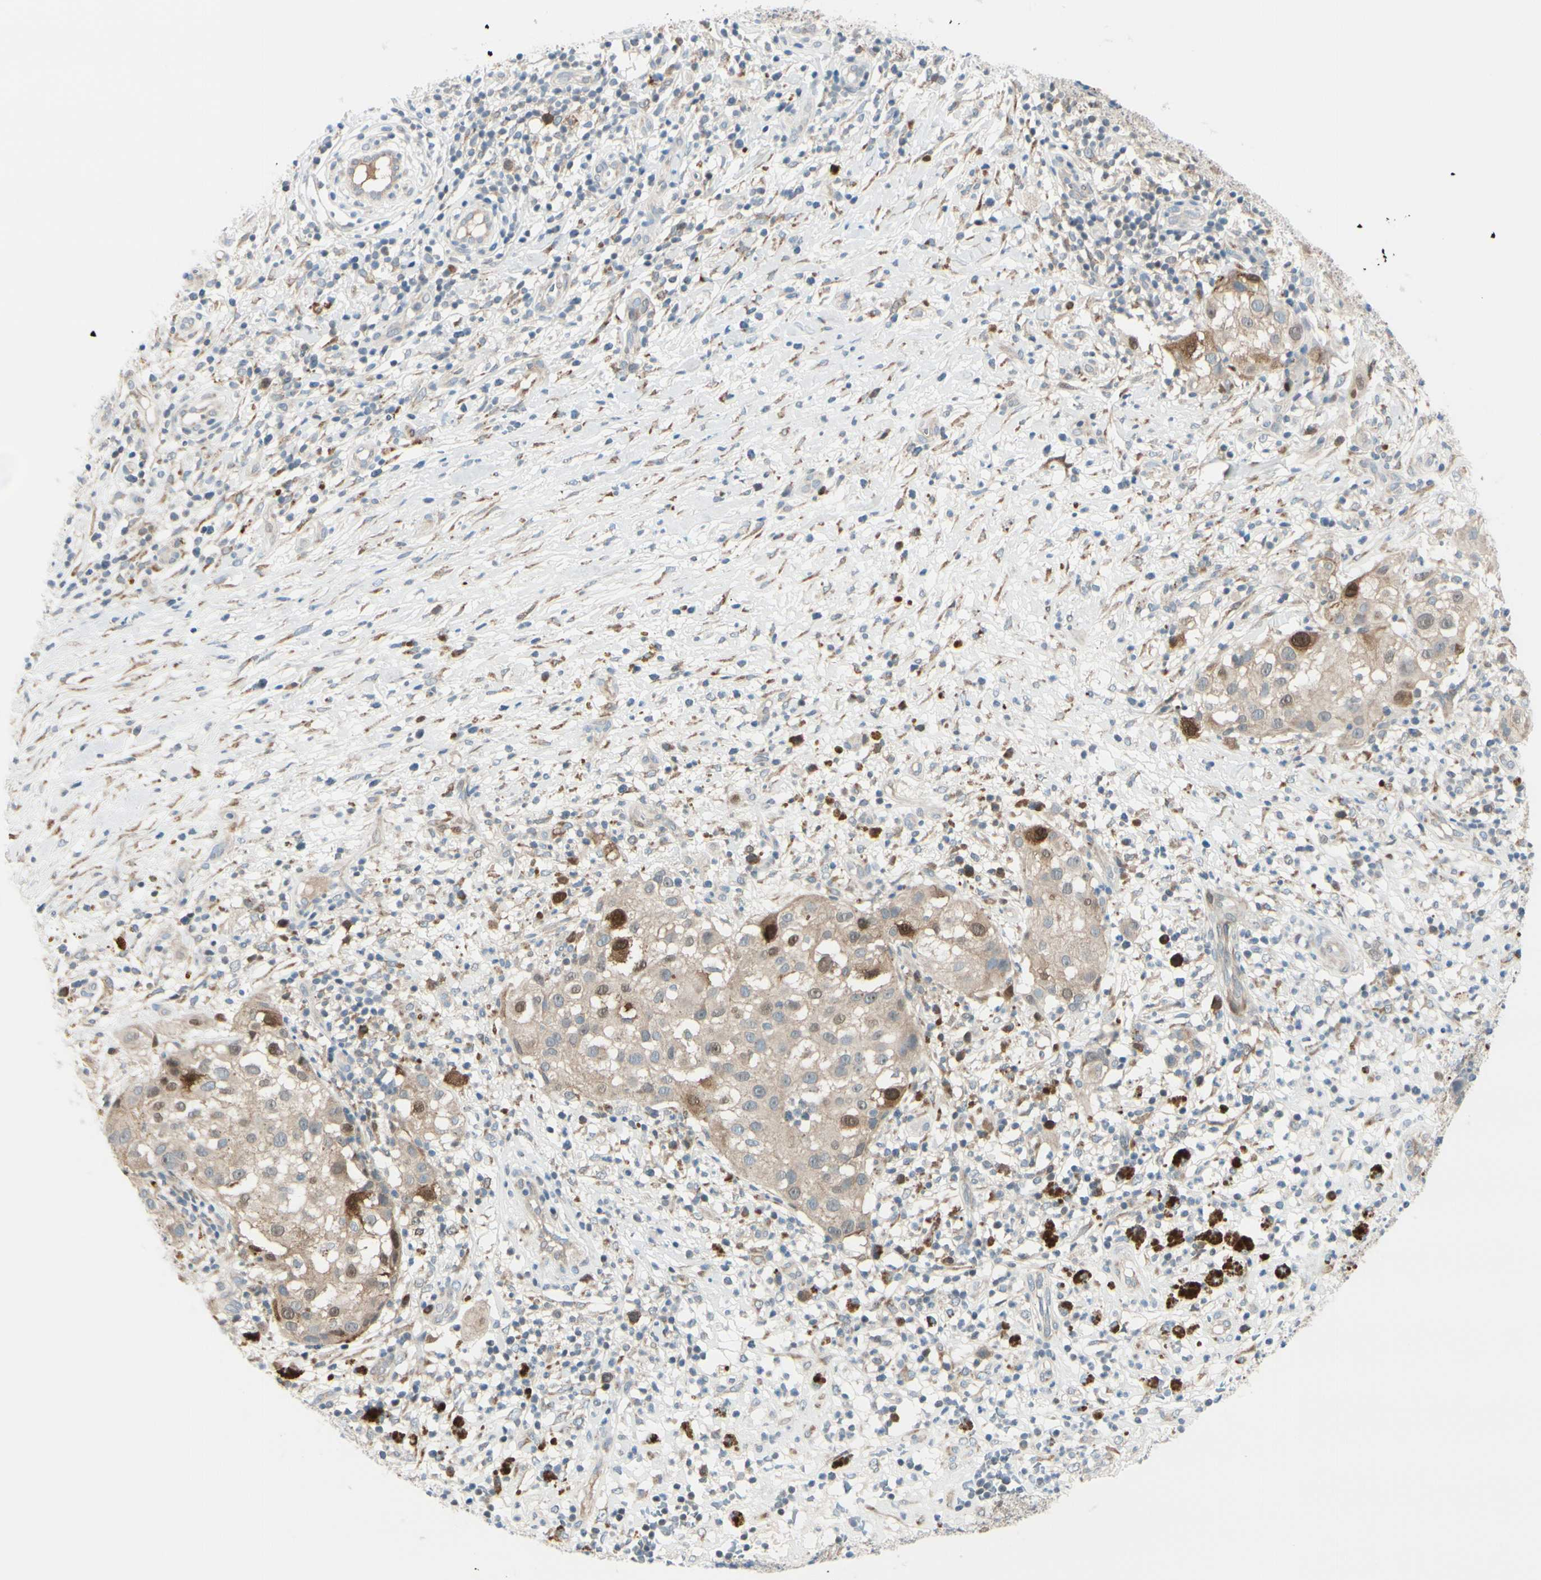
{"staining": {"intensity": "weak", "quantity": "25%-75%", "location": "cytoplasmic/membranous,nuclear"}, "tissue": "melanoma", "cell_type": "Tumor cells", "image_type": "cancer", "snomed": [{"axis": "morphology", "description": "Necrosis, NOS"}, {"axis": "morphology", "description": "Malignant melanoma, NOS"}, {"axis": "topography", "description": "Skin"}], "caption": "Protein expression analysis of melanoma exhibits weak cytoplasmic/membranous and nuclear expression in approximately 25%-75% of tumor cells. (brown staining indicates protein expression, while blue staining denotes nuclei).", "gene": "PTTG1", "patient": {"sex": "female", "age": 87}}